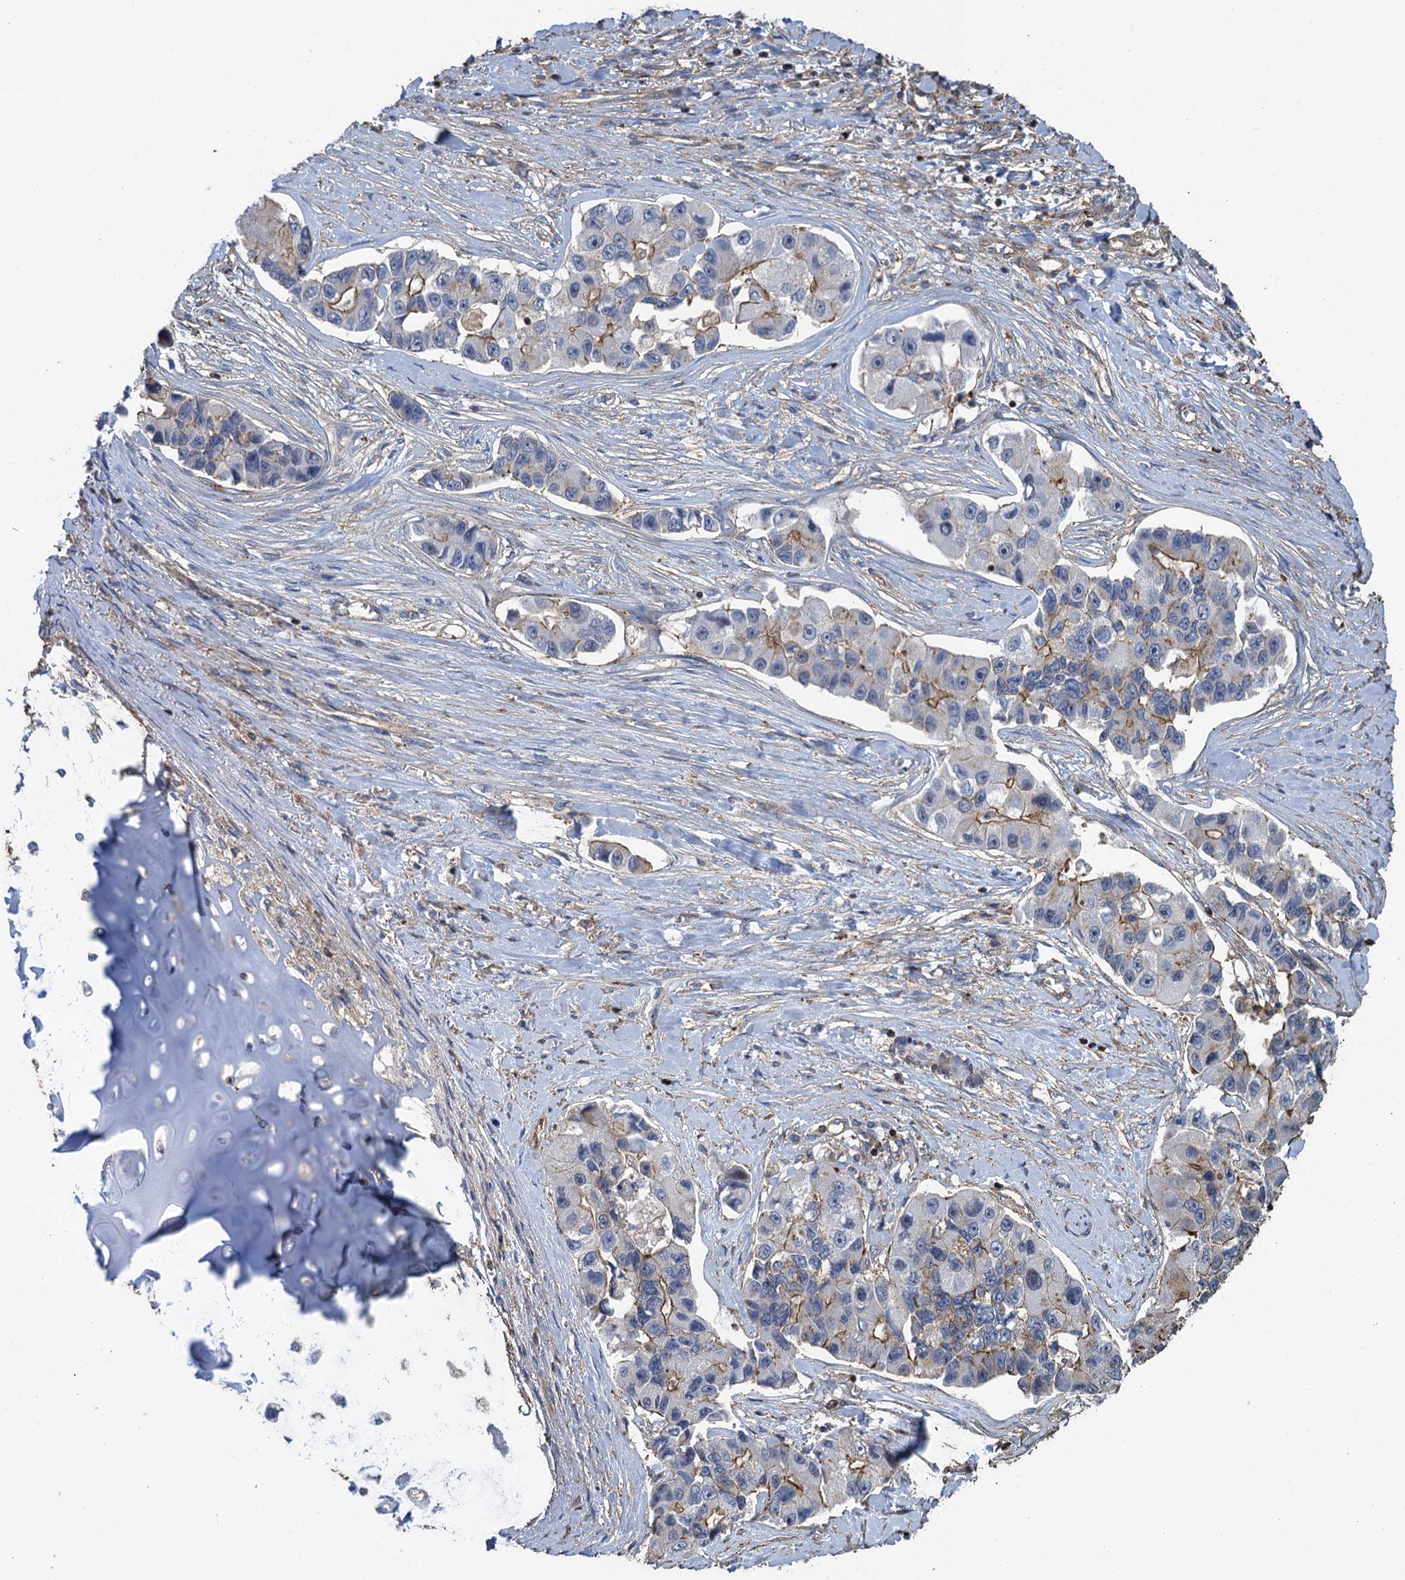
{"staining": {"intensity": "moderate", "quantity": "<25%", "location": "cytoplasmic/membranous"}, "tissue": "lung cancer", "cell_type": "Tumor cells", "image_type": "cancer", "snomed": [{"axis": "morphology", "description": "Adenocarcinoma, NOS"}, {"axis": "topography", "description": "Lung"}], "caption": "Immunohistochemical staining of lung cancer (adenocarcinoma) displays moderate cytoplasmic/membranous protein positivity in approximately <25% of tumor cells. Using DAB (brown) and hematoxylin (blue) stains, captured at high magnification using brightfield microscopy.", "gene": "PROSER2", "patient": {"sex": "female", "age": 54}}